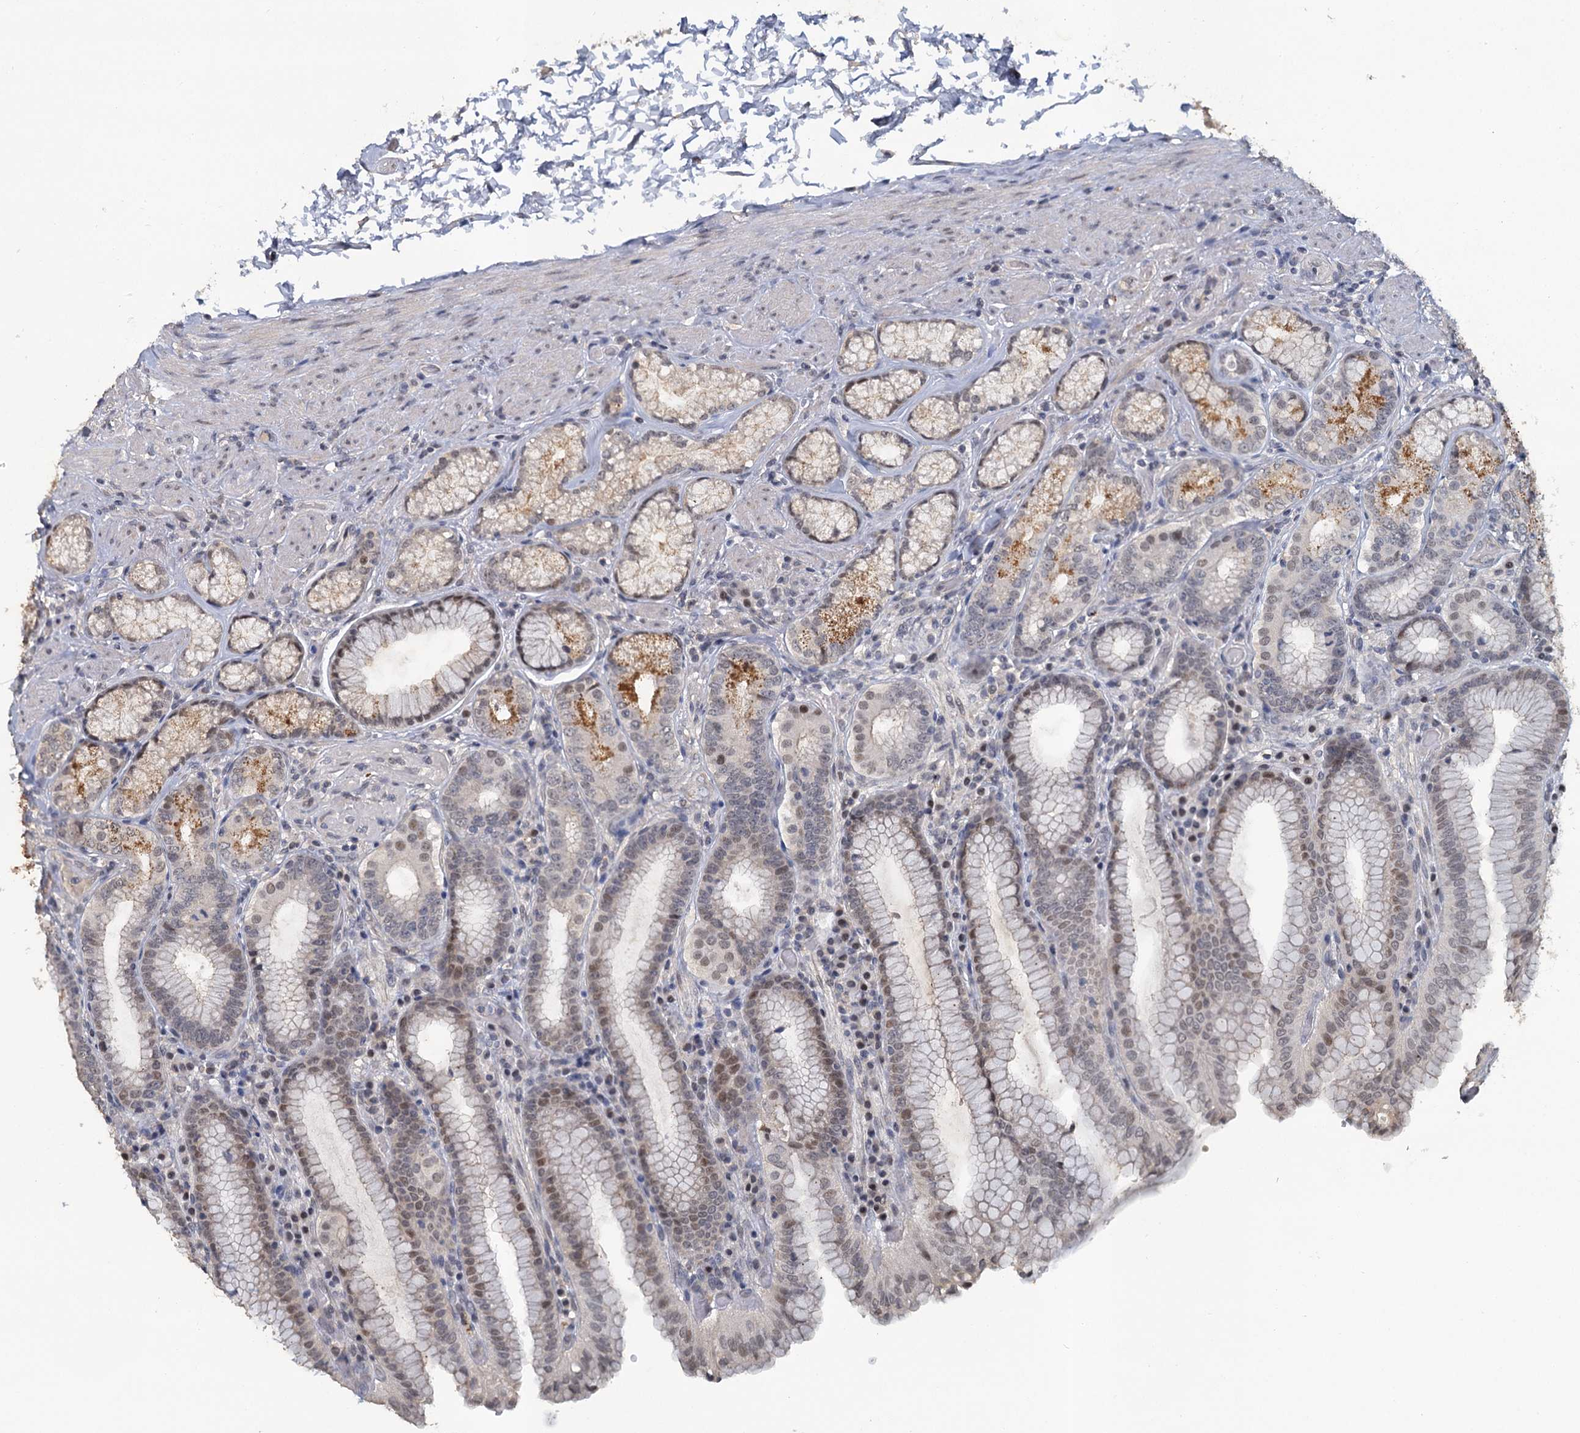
{"staining": {"intensity": "weak", "quantity": "<25%", "location": "cytoplasmic/membranous,nuclear"}, "tissue": "stomach", "cell_type": "Glandular cells", "image_type": "normal", "snomed": [{"axis": "morphology", "description": "Normal tissue, NOS"}, {"axis": "topography", "description": "Stomach, upper"}, {"axis": "topography", "description": "Stomach, lower"}], "caption": "Glandular cells show no significant staining in benign stomach.", "gene": "MUCL1", "patient": {"sex": "female", "age": 76}}